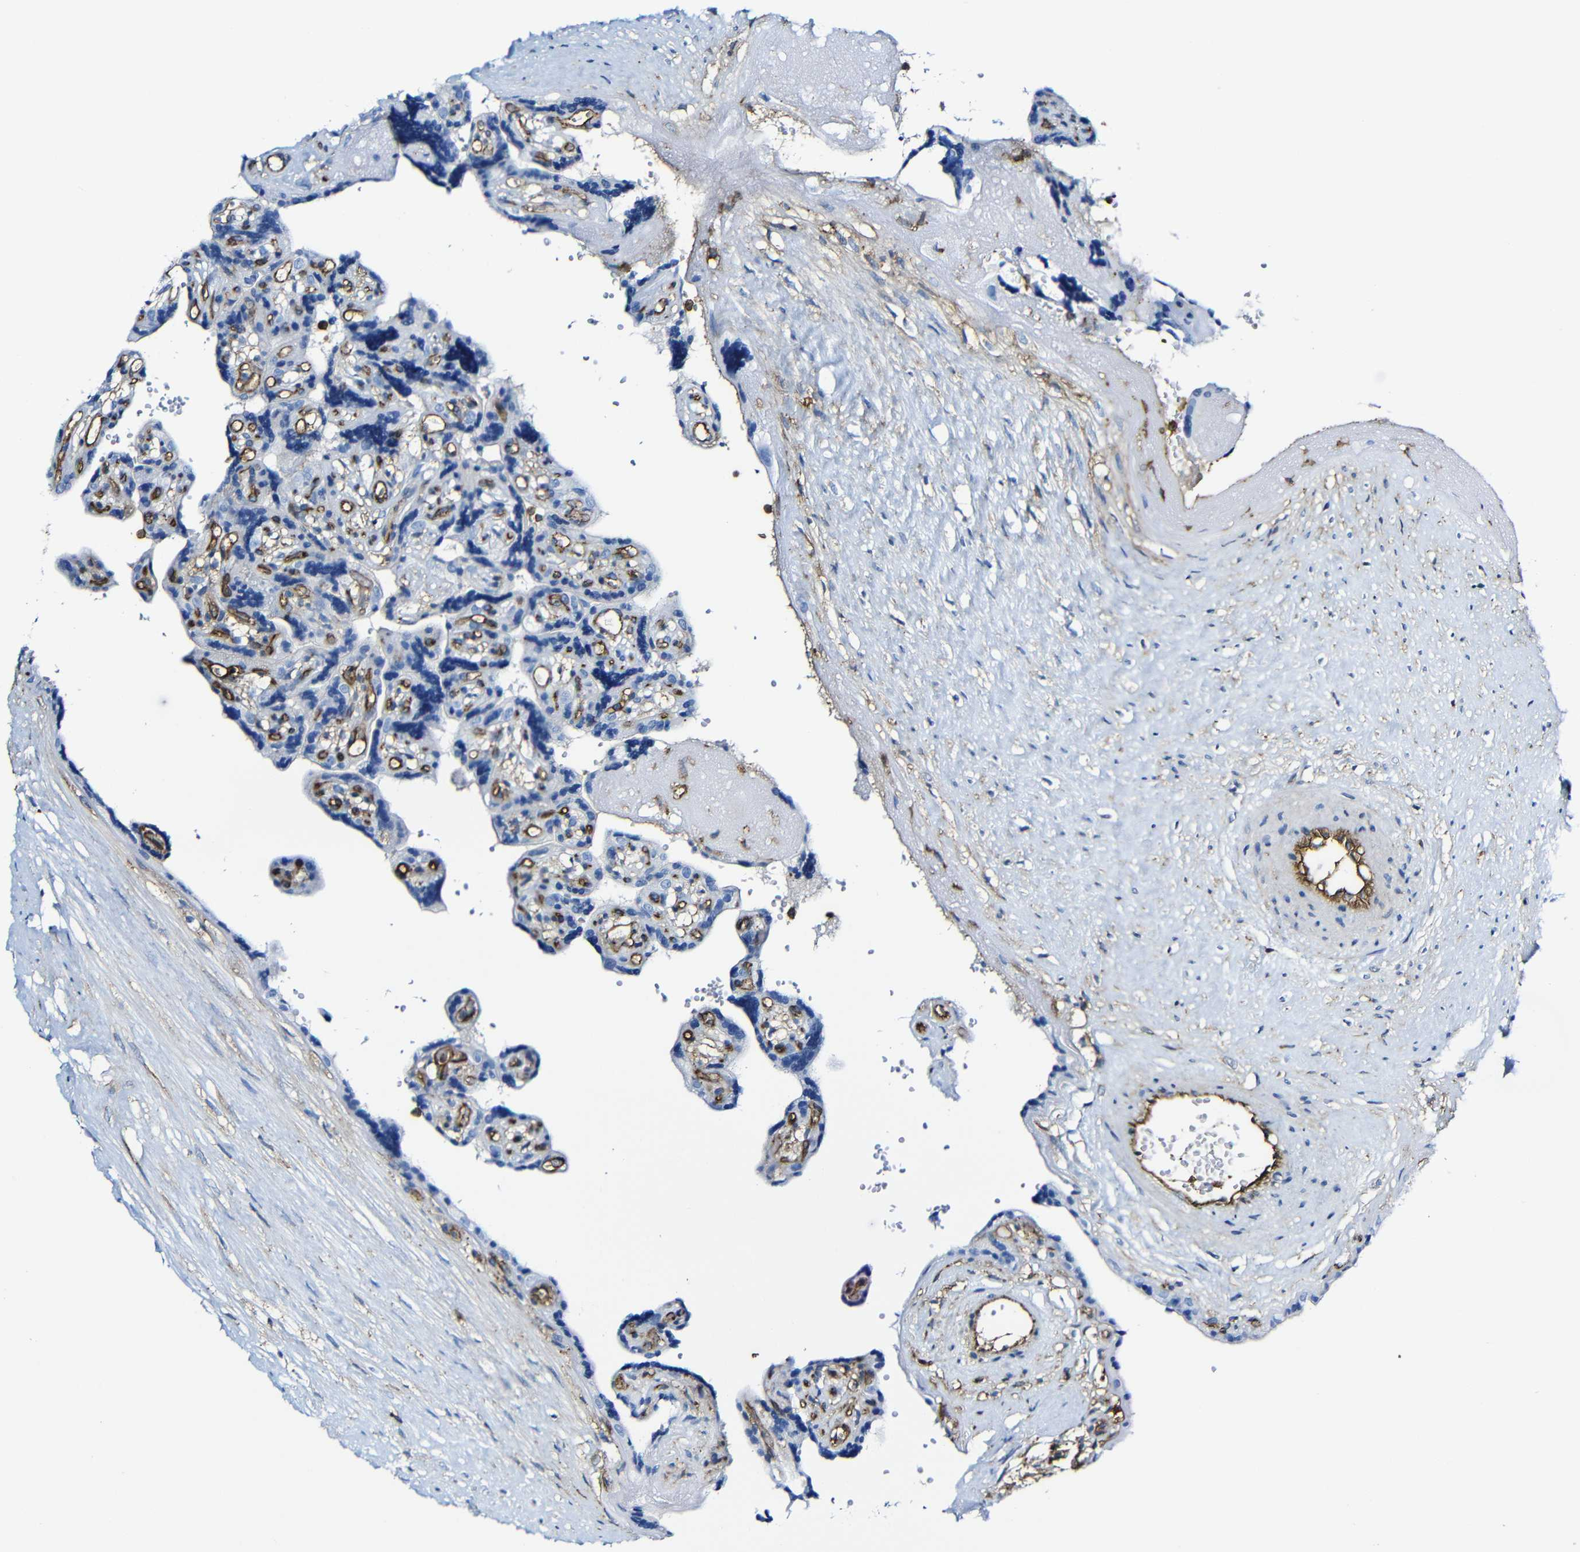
{"staining": {"intensity": "moderate", "quantity": "<25%", "location": "cytoplasmic/membranous"}, "tissue": "placenta", "cell_type": "Trophoblastic cells", "image_type": "normal", "snomed": [{"axis": "morphology", "description": "Normal tissue, NOS"}, {"axis": "topography", "description": "Placenta"}], "caption": "Protein positivity by immunohistochemistry demonstrates moderate cytoplasmic/membranous expression in approximately <25% of trophoblastic cells in benign placenta.", "gene": "MSN", "patient": {"sex": "female", "age": 30}}